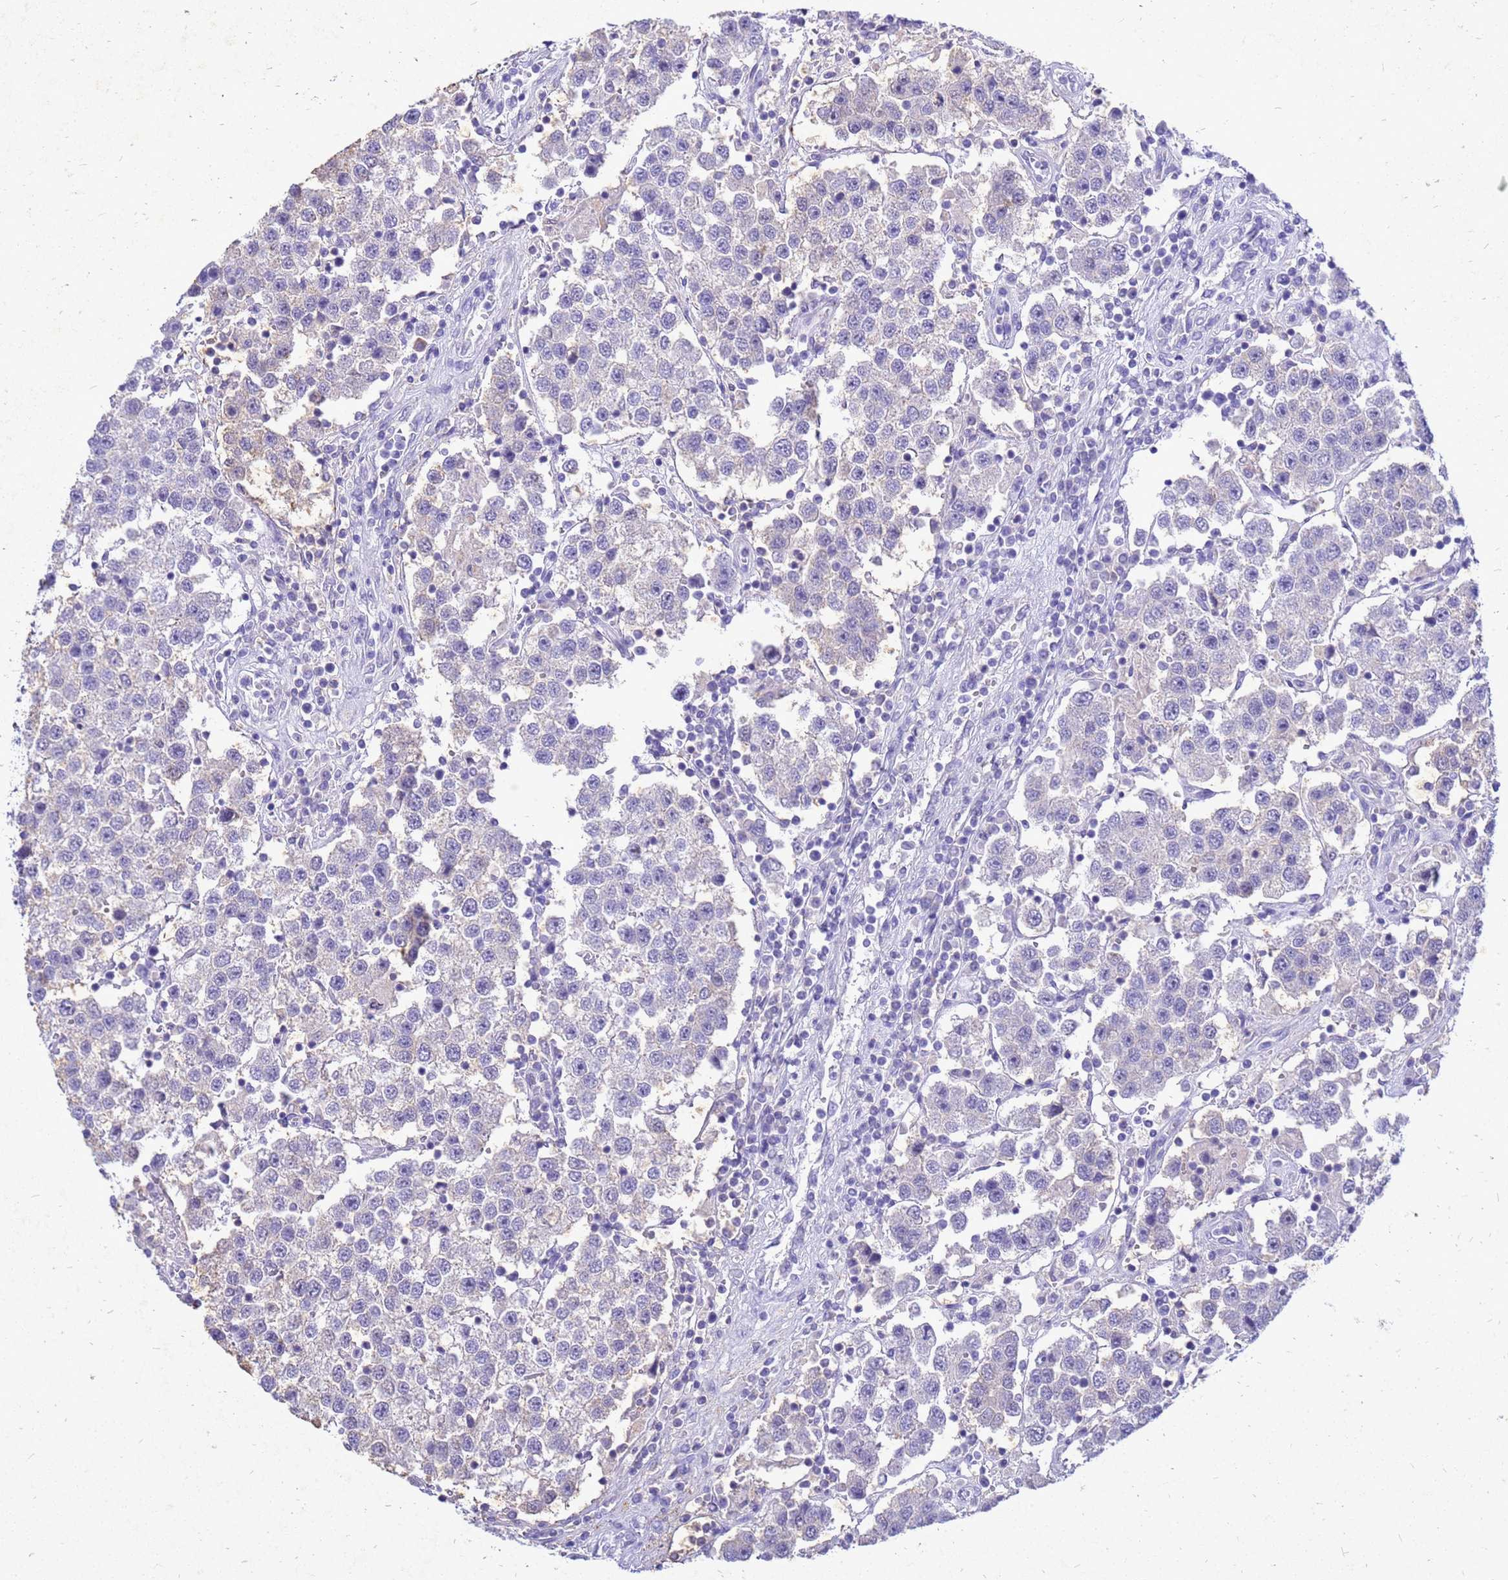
{"staining": {"intensity": "negative", "quantity": "none", "location": "none"}, "tissue": "testis cancer", "cell_type": "Tumor cells", "image_type": "cancer", "snomed": [{"axis": "morphology", "description": "Seminoma, NOS"}, {"axis": "topography", "description": "Testis"}], "caption": "Immunohistochemistry photomicrograph of neoplastic tissue: human testis cancer stained with DAB demonstrates no significant protein expression in tumor cells.", "gene": "AKR1C1", "patient": {"sex": "male", "age": 37}}